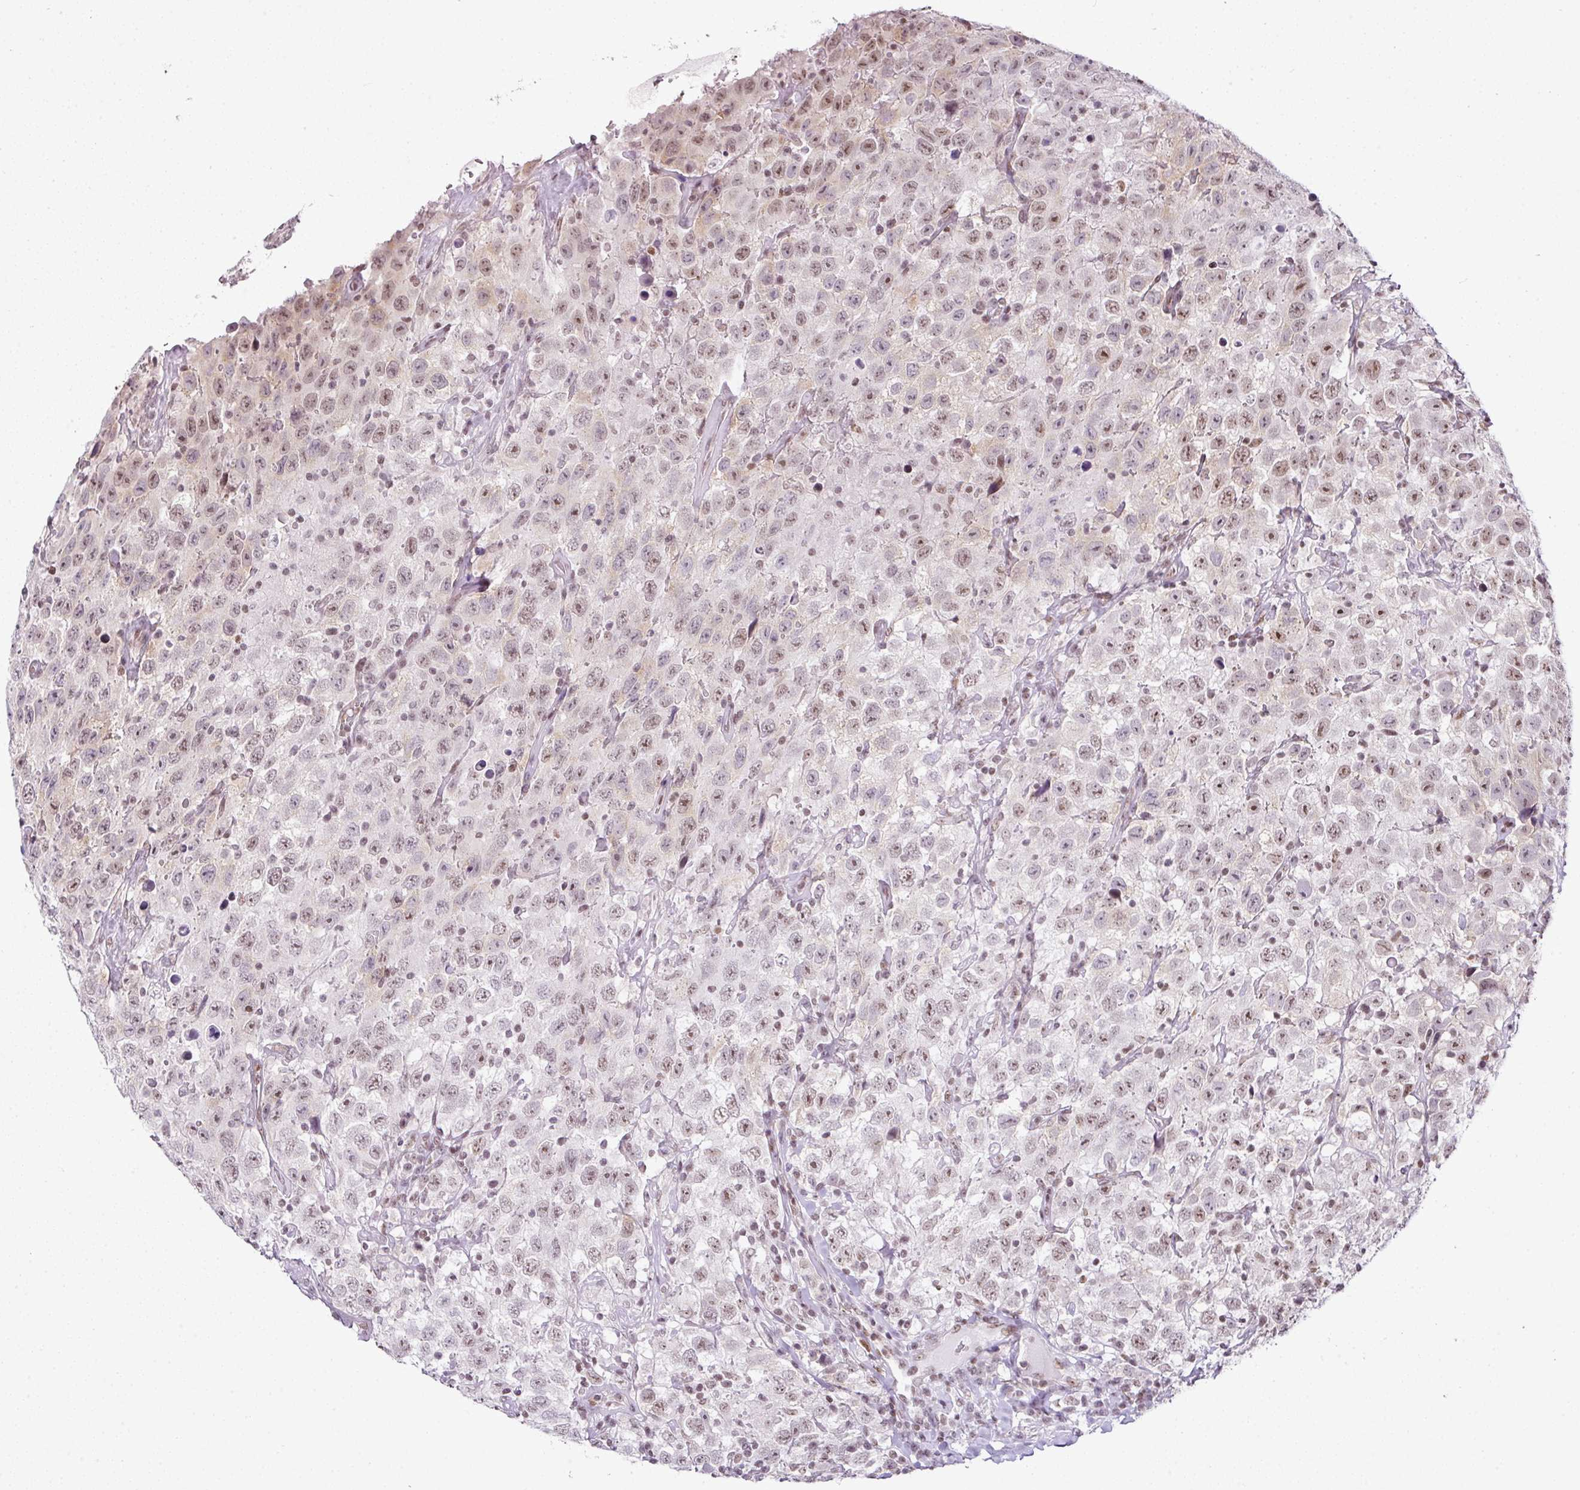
{"staining": {"intensity": "moderate", "quantity": "25%-75%", "location": "nuclear"}, "tissue": "testis cancer", "cell_type": "Tumor cells", "image_type": "cancer", "snomed": [{"axis": "morphology", "description": "Seminoma, NOS"}, {"axis": "topography", "description": "Testis"}], "caption": "There is medium levels of moderate nuclear staining in tumor cells of testis cancer (seminoma), as demonstrated by immunohistochemical staining (brown color).", "gene": "FAM32A", "patient": {"sex": "male", "age": 41}}